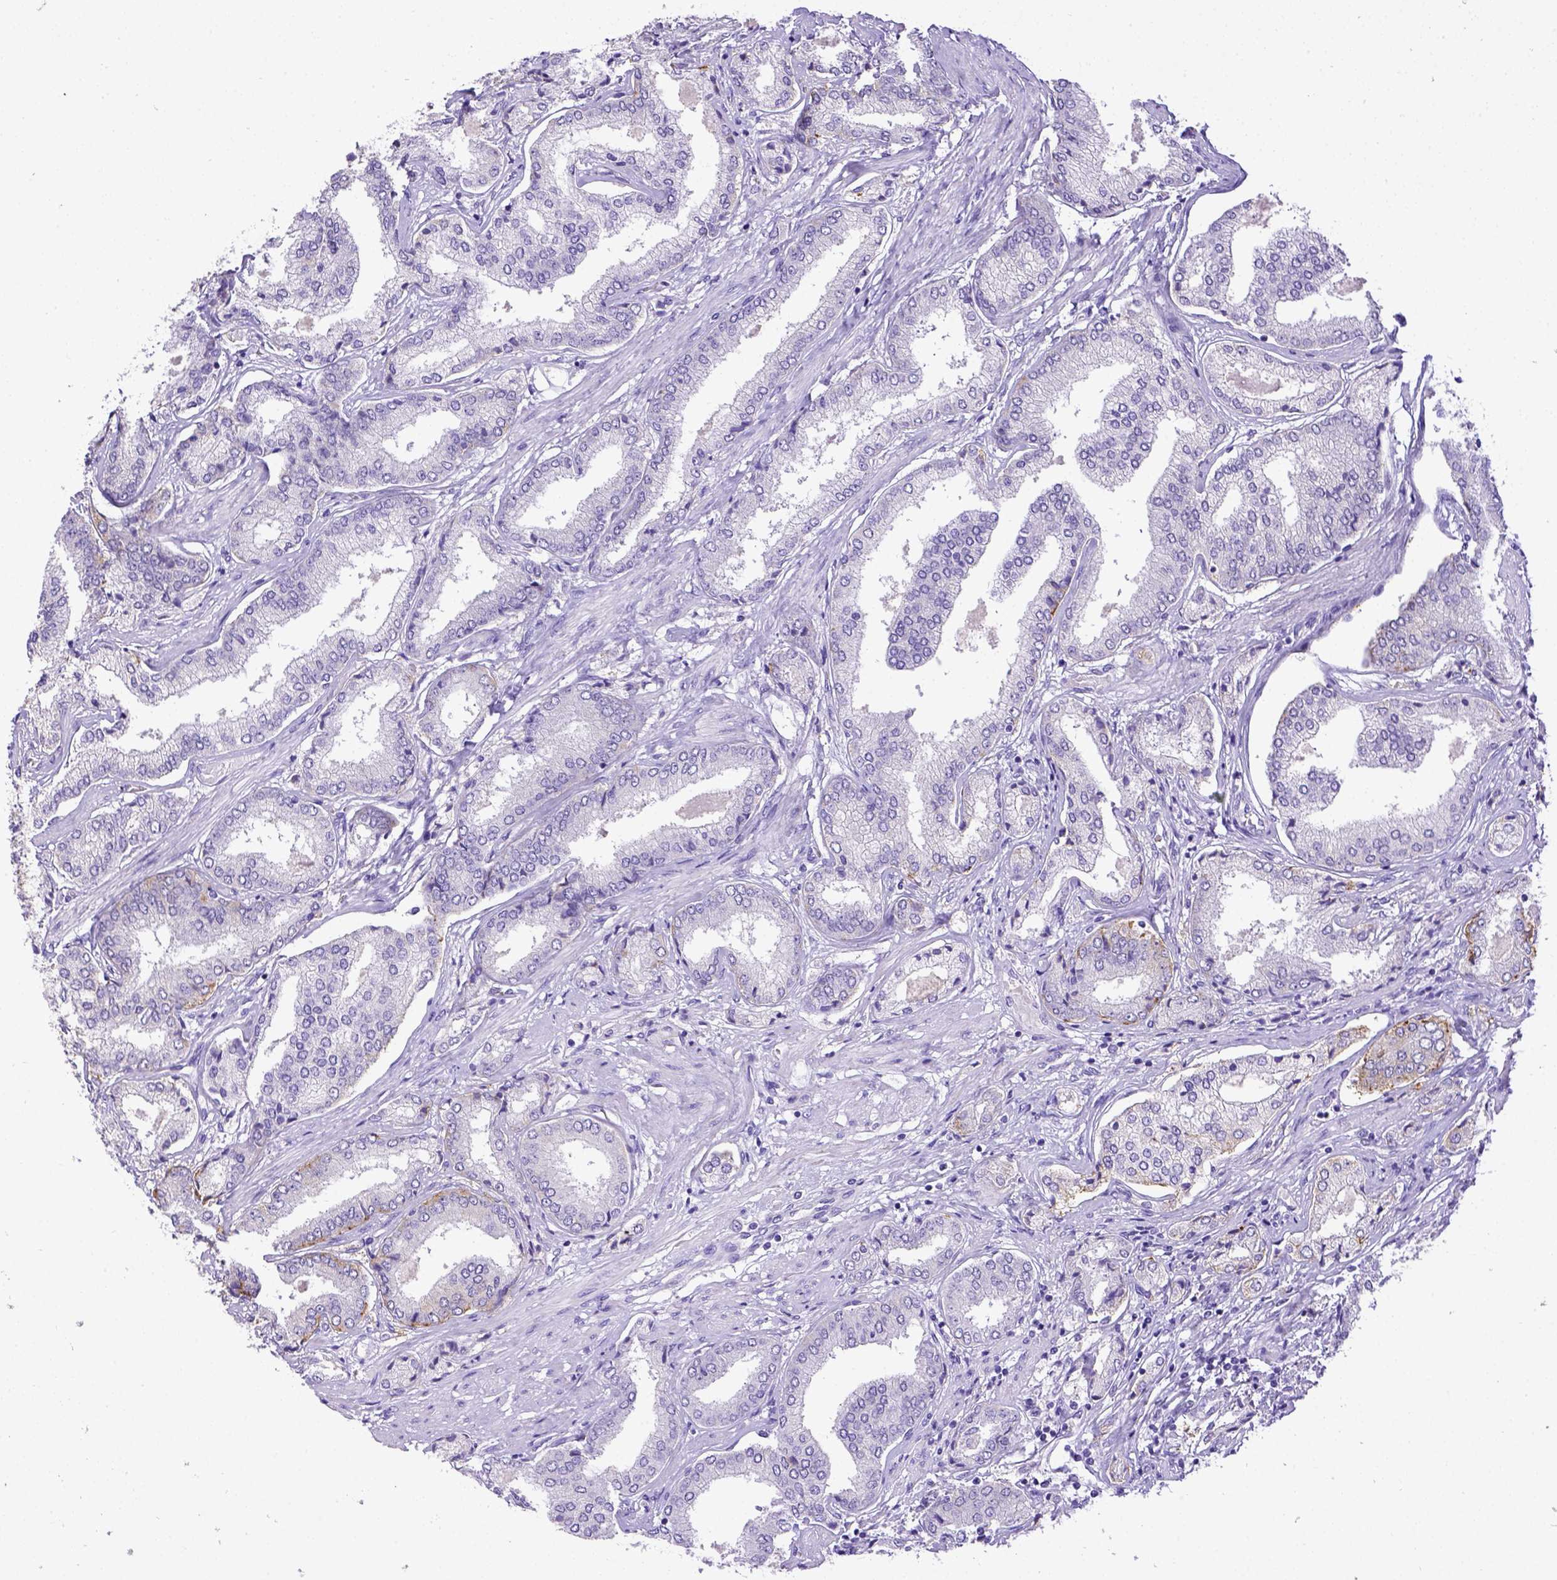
{"staining": {"intensity": "negative", "quantity": "none", "location": "none"}, "tissue": "prostate cancer", "cell_type": "Tumor cells", "image_type": "cancer", "snomed": [{"axis": "morphology", "description": "Adenocarcinoma, NOS"}, {"axis": "topography", "description": "Prostate"}], "caption": "A micrograph of prostate cancer (adenocarcinoma) stained for a protein exhibits no brown staining in tumor cells. The staining is performed using DAB brown chromogen with nuclei counter-stained in using hematoxylin.", "gene": "ESR1", "patient": {"sex": "male", "age": 63}}